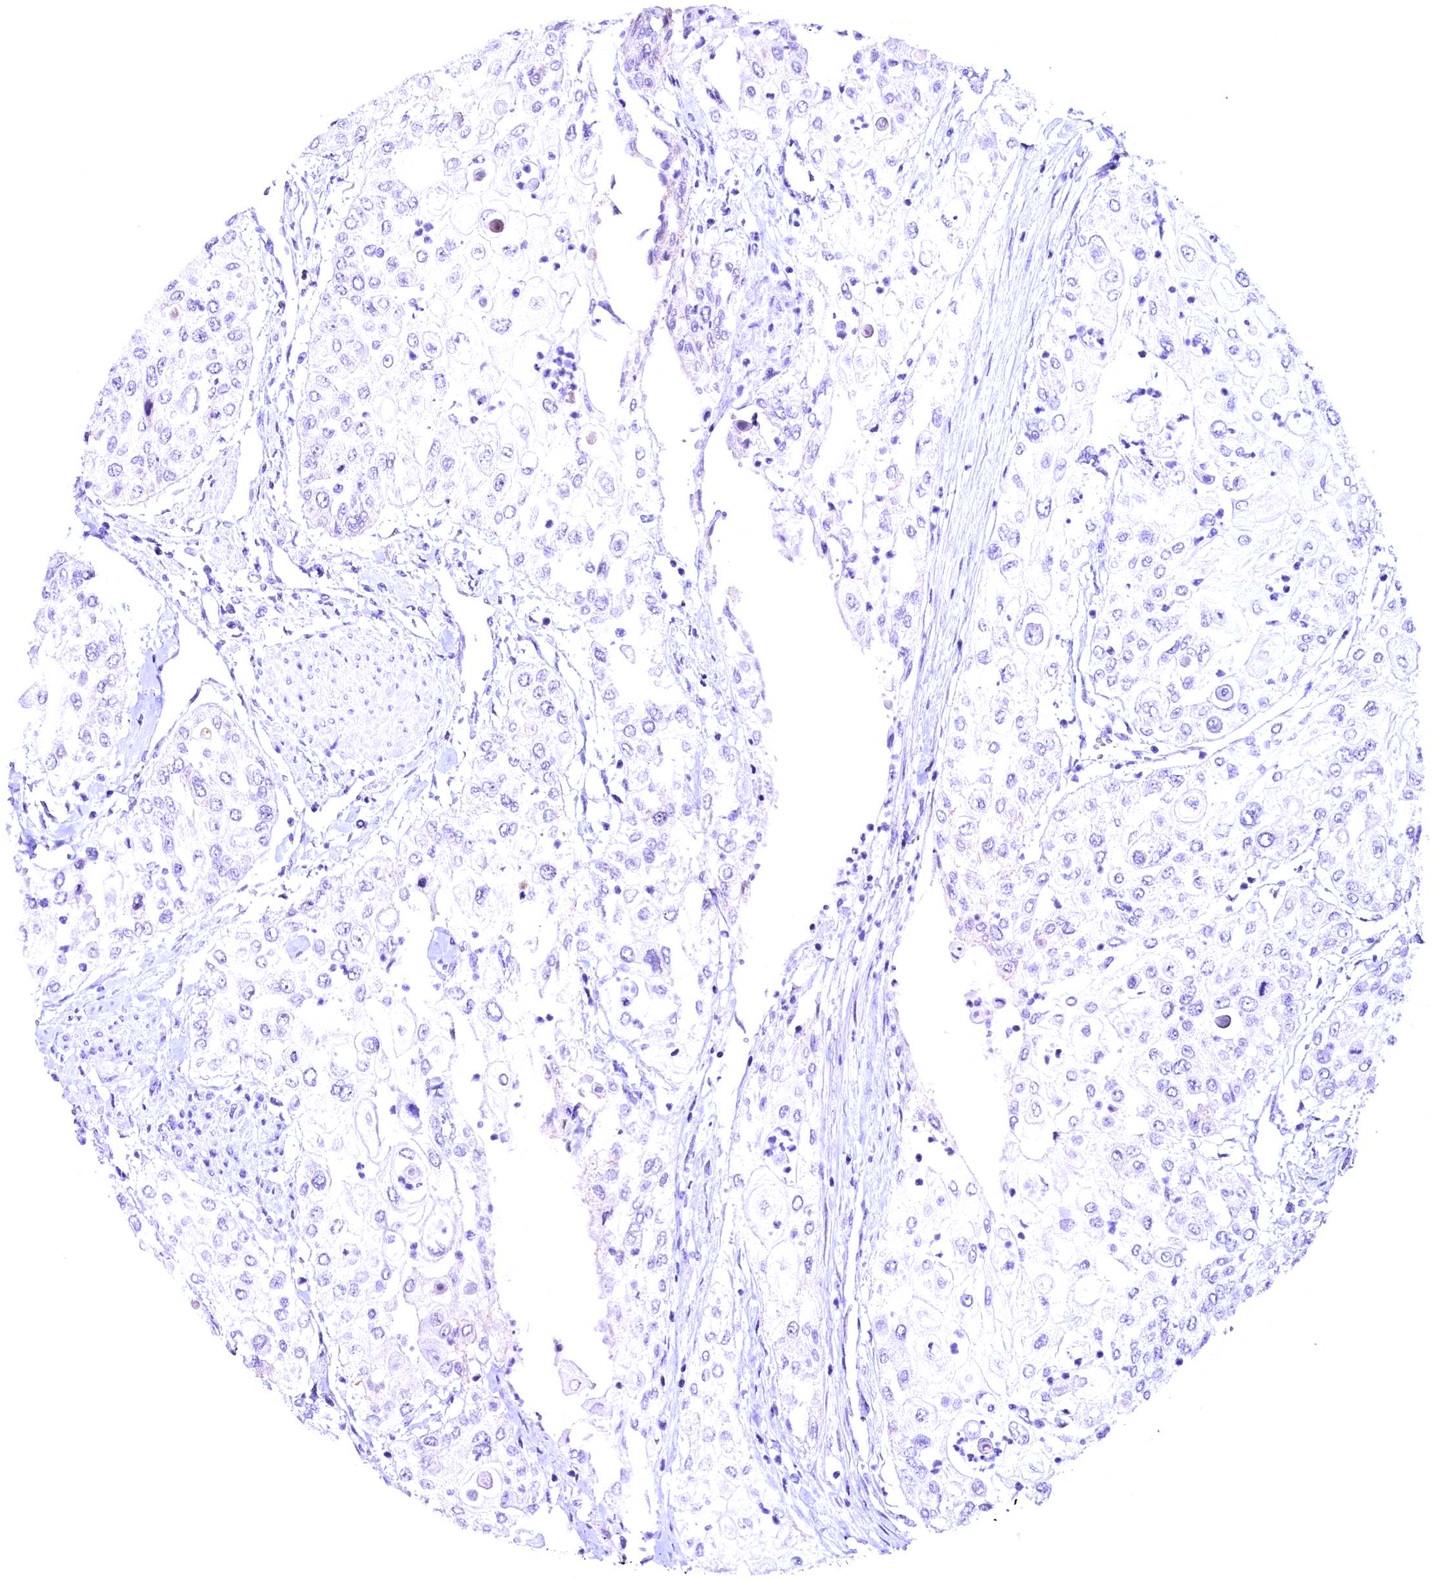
{"staining": {"intensity": "negative", "quantity": "none", "location": "none"}, "tissue": "urothelial cancer", "cell_type": "Tumor cells", "image_type": "cancer", "snomed": [{"axis": "morphology", "description": "Urothelial carcinoma, High grade"}, {"axis": "topography", "description": "Urinary bladder"}], "caption": "Immunohistochemical staining of high-grade urothelial carcinoma exhibits no significant positivity in tumor cells. (DAB (3,3'-diaminobenzidine) immunohistochemistry visualized using brightfield microscopy, high magnification).", "gene": "CCDC106", "patient": {"sex": "female", "age": 79}}